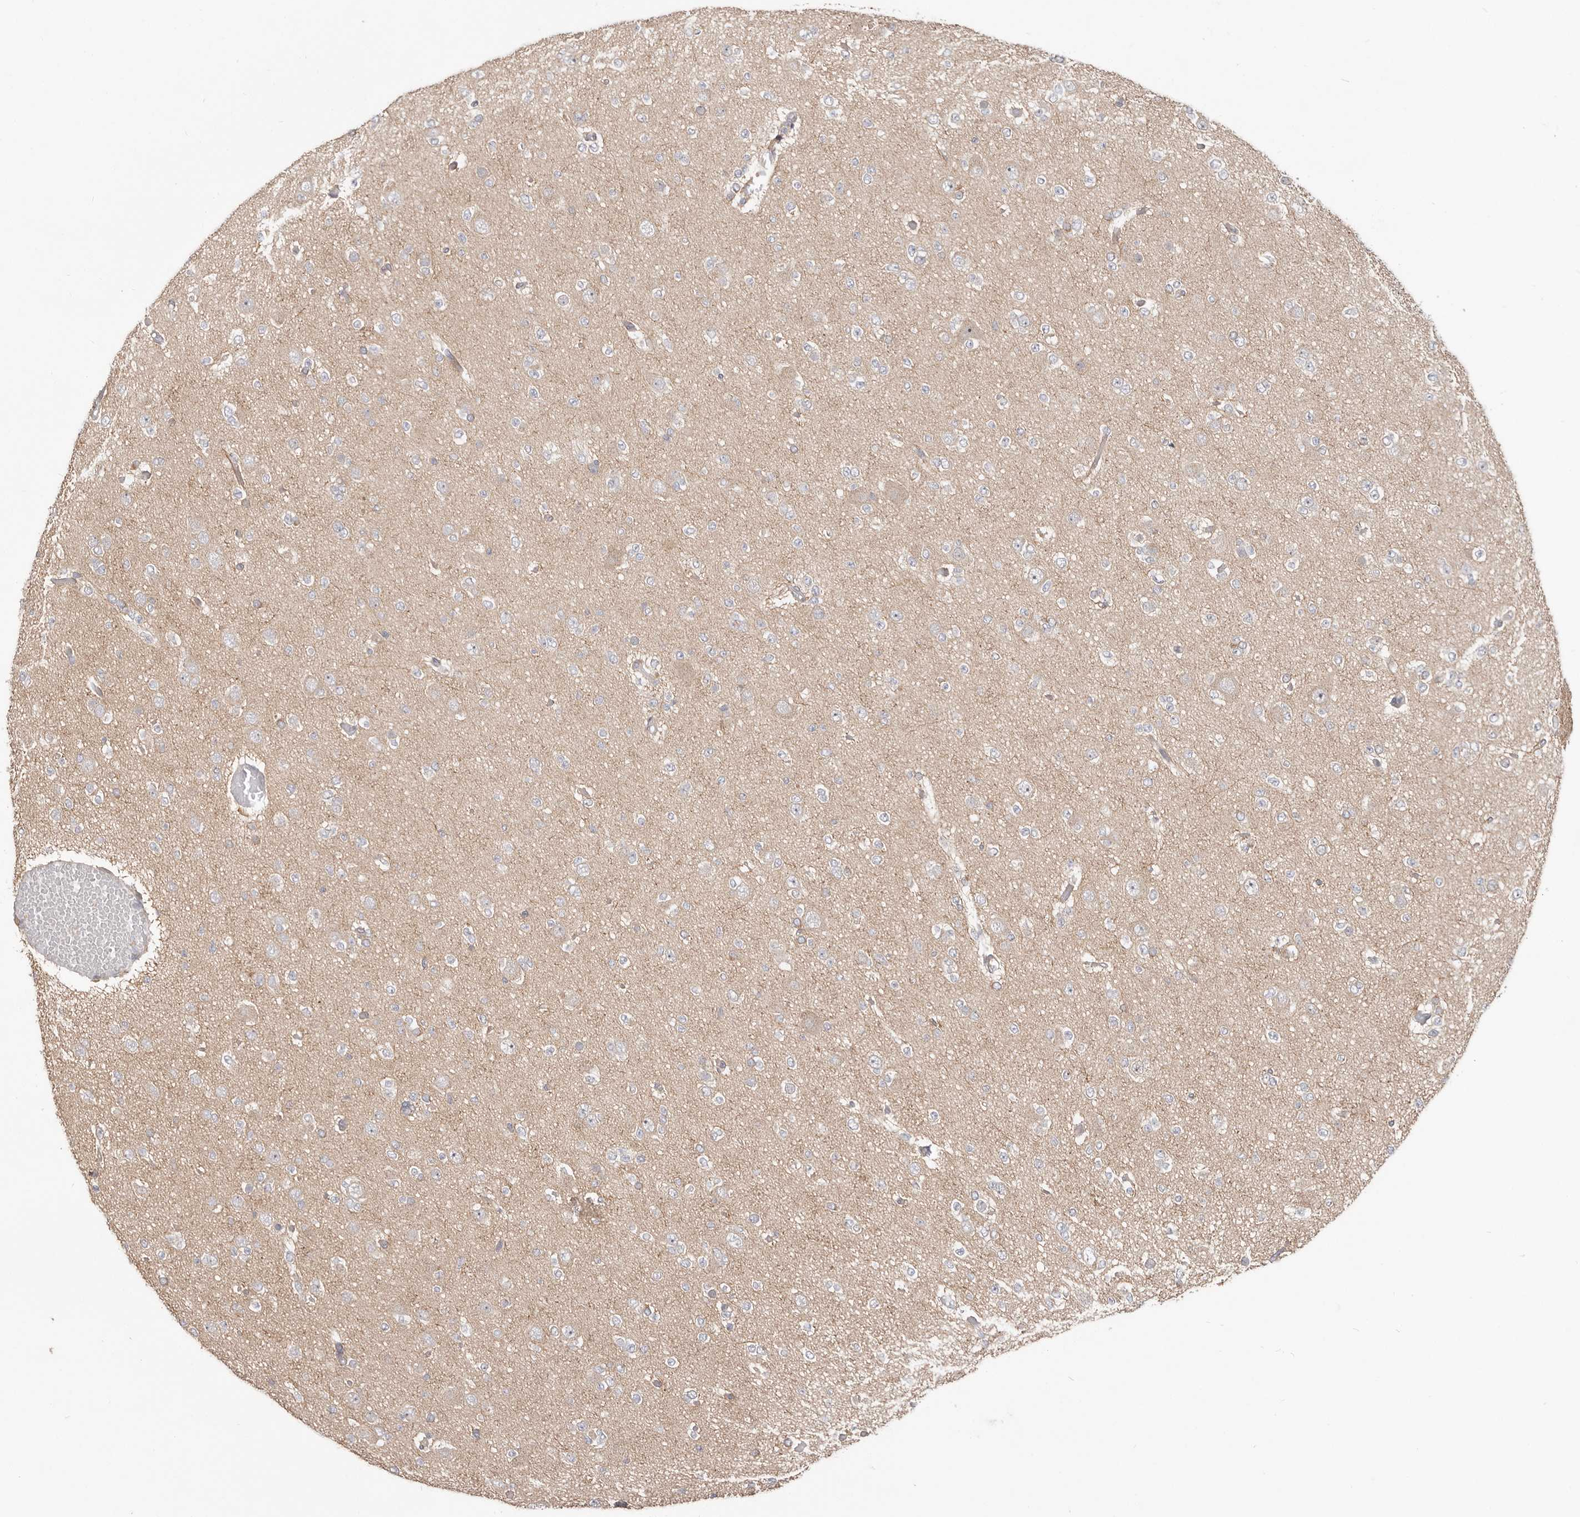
{"staining": {"intensity": "negative", "quantity": "none", "location": "none"}, "tissue": "glioma", "cell_type": "Tumor cells", "image_type": "cancer", "snomed": [{"axis": "morphology", "description": "Glioma, malignant, Low grade"}, {"axis": "topography", "description": "Brain"}], "caption": "A micrograph of human glioma is negative for staining in tumor cells.", "gene": "GPATCH4", "patient": {"sex": "female", "age": 22}}